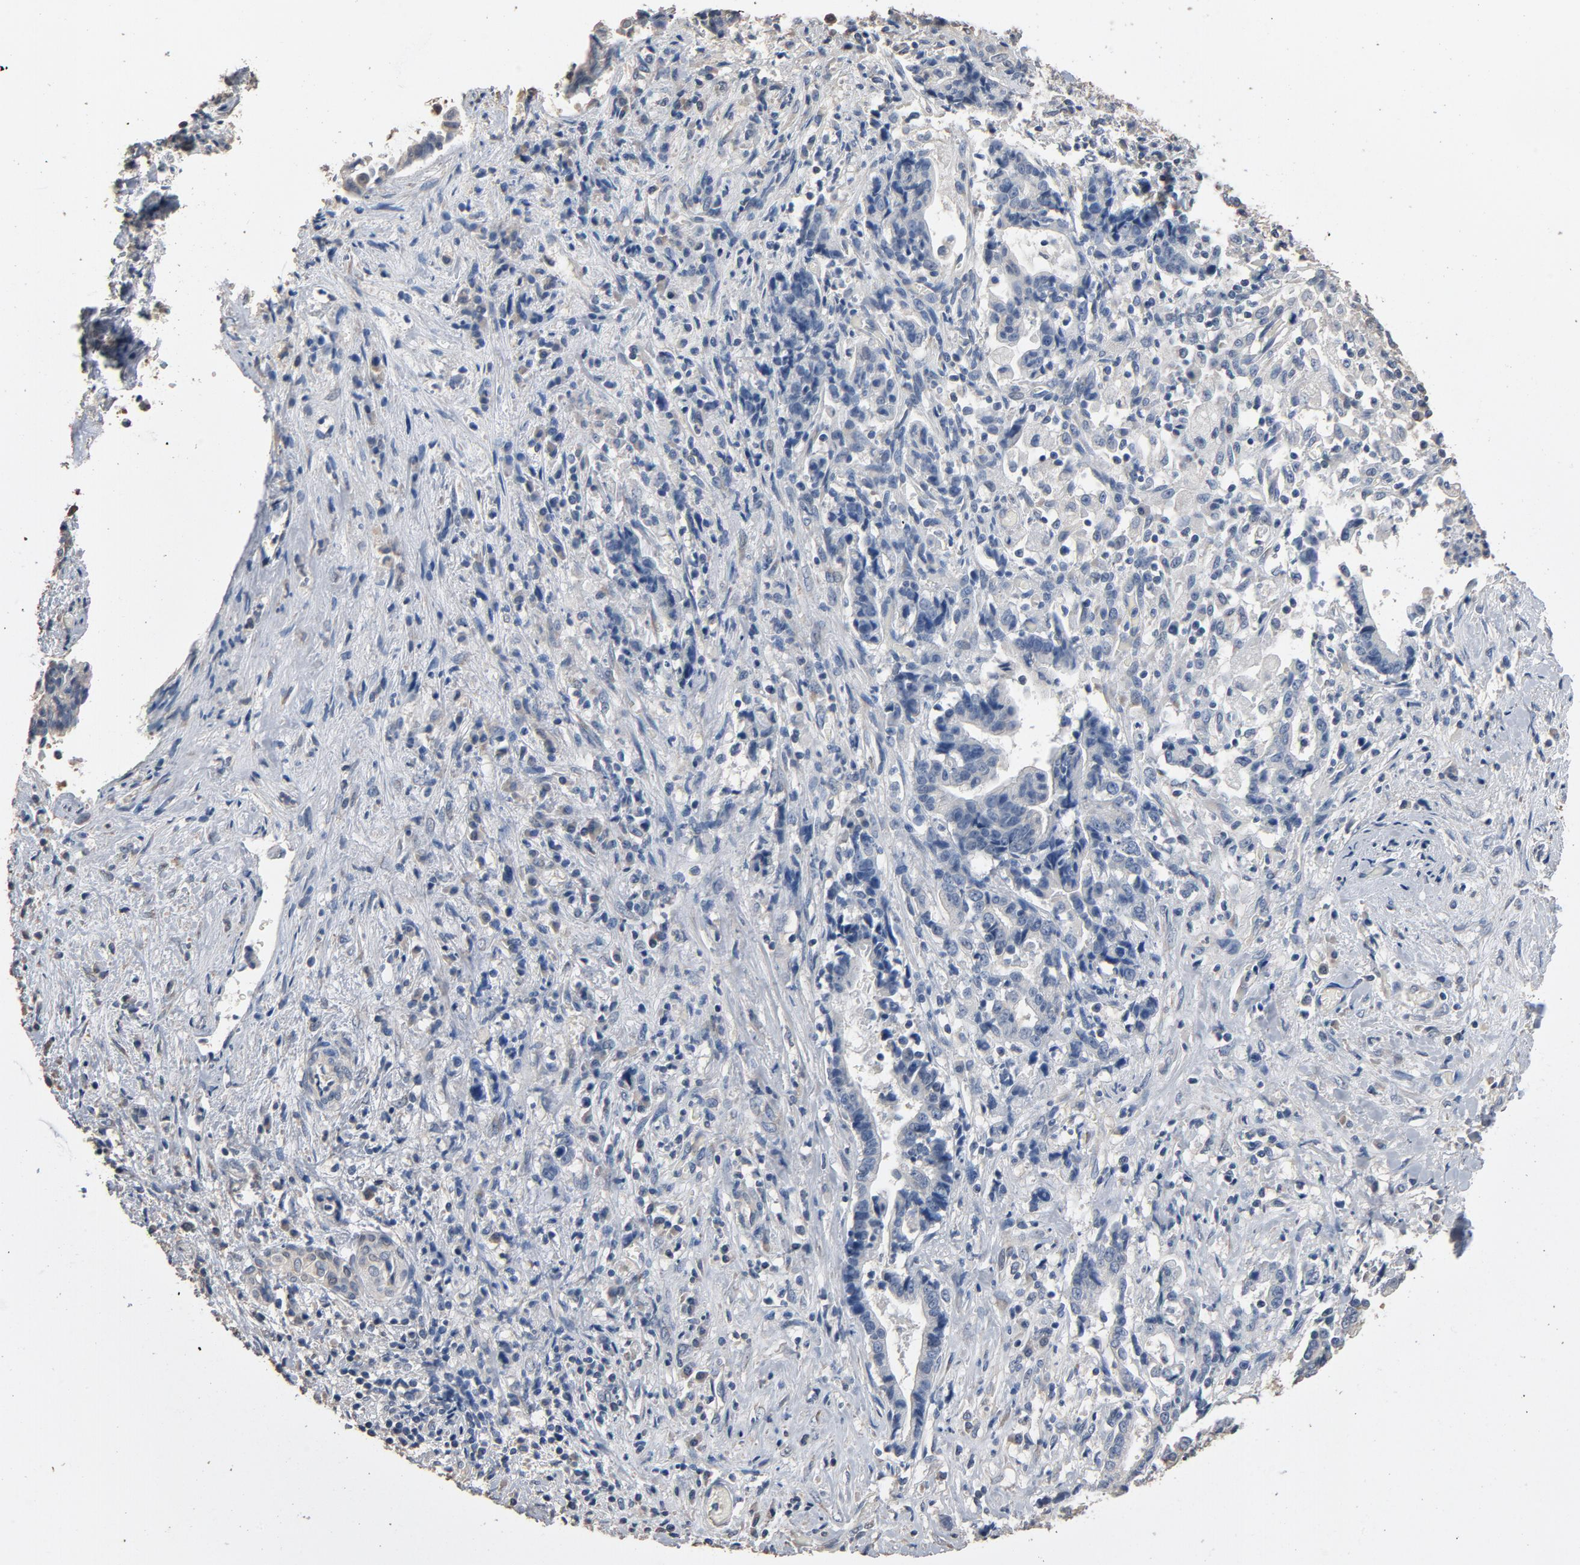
{"staining": {"intensity": "negative", "quantity": "none", "location": "none"}, "tissue": "liver cancer", "cell_type": "Tumor cells", "image_type": "cancer", "snomed": [{"axis": "morphology", "description": "Cholangiocarcinoma"}, {"axis": "topography", "description": "Liver"}], "caption": "Protein analysis of liver cholangiocarcinoma displays no significant staining in tumor cells. The staining was performed using DAB to visualize the protein expression in brown, while the nuclei were stained in blue with hematoxylin (Magnification: 20x).", "gene": "SOX6", "patient": {"sex": "male", "age": 57}}